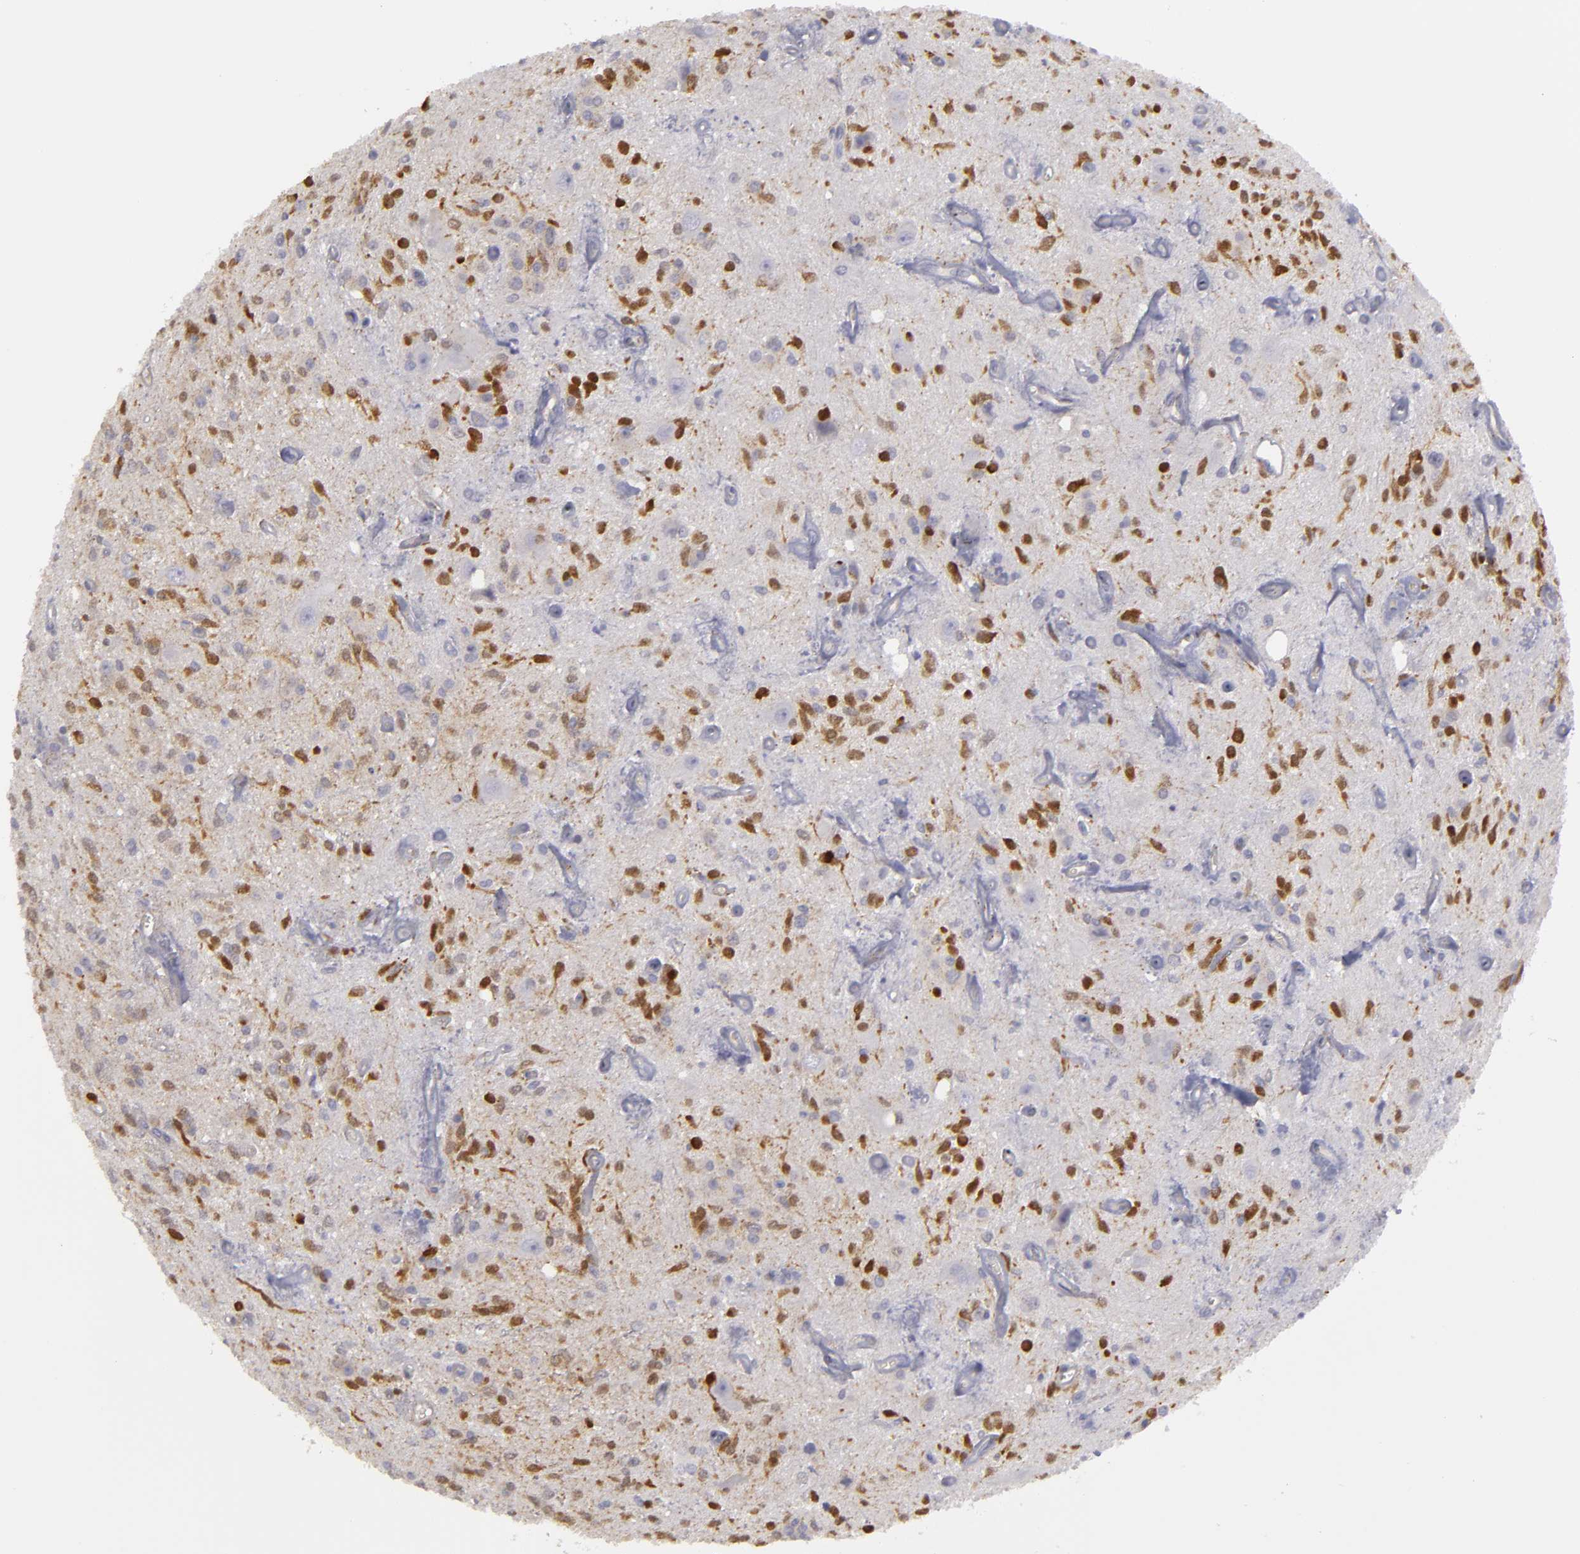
{"staining": {"intensity": "strong", "quantity": "25%-75%", "location": "nuclear"}, "tissue": "glioma", "cell_type": "Tumor cells", "image_type": "cancer", "snomed": [{"axis": "morphology", "description": "Glioma, malignant, Low grade"}, {"axis": "topography", "description": "Brain"}], "caption": "A photomicrograph of human glioma stained for a protein demonstrates strong nuclear brown staining in tumor cells. The protein is shown in brown color, while the nuclei are stained blue.", "gene": "EFS", "patient": {"sex": "female", "age": 15}}